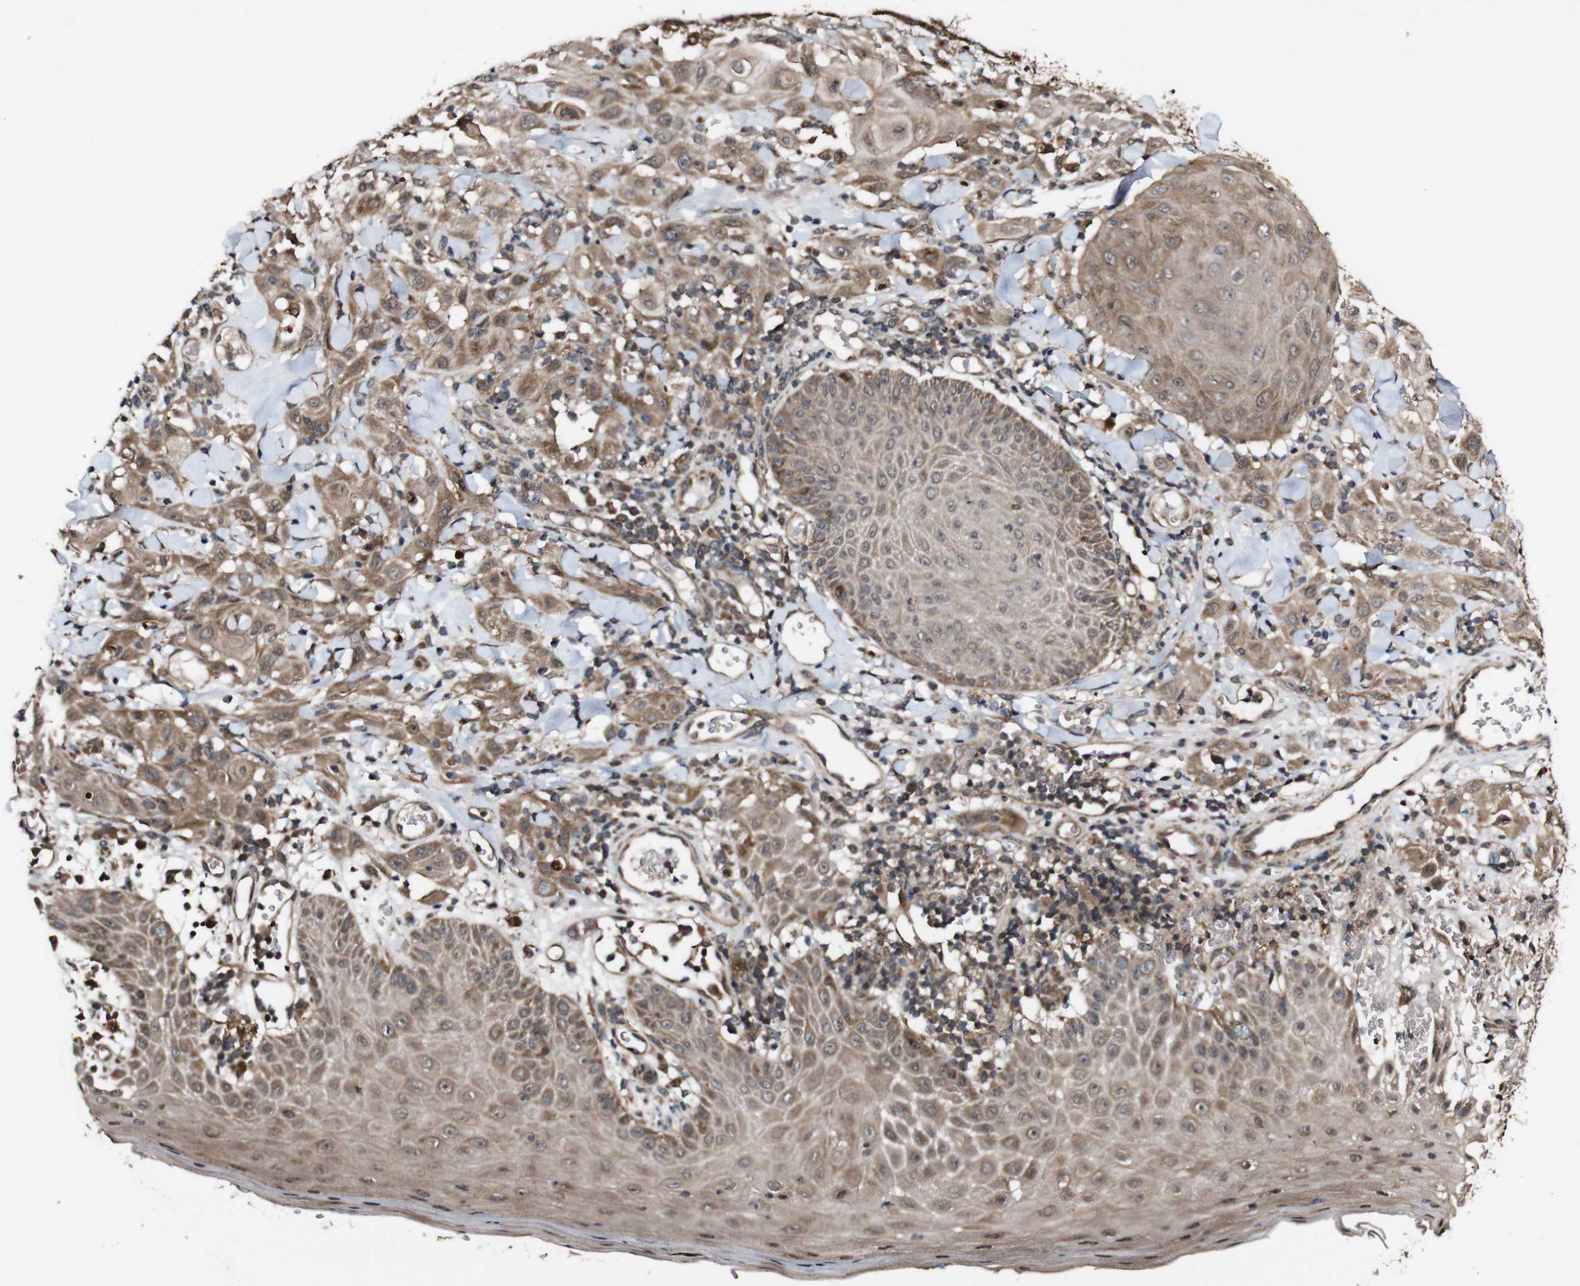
{"staining": {"intensity": "moderate", "quantity": ">75%", "location": "cytoplasmic/membranous"}, "tissue": "skin cancer", "cell_type": "Tumor cells", "image_type": "cancer", "snomed": [{"axis": "morphology", "description": "Squamous cell carcinoma, NOS"}, {"axis": "topography", "description": "Skin"}], "caption": "Immunohistochemical staining of human skin cancer demonstrates medium levels of moderate cytoplasmic/membranous expression in approximately >75% of tumor cells. (brown staining indicates protein expression, while blue staining denotes nuclei).", "gene": "BTN3A3", "patient": {"sex": "female", "age": 89}}